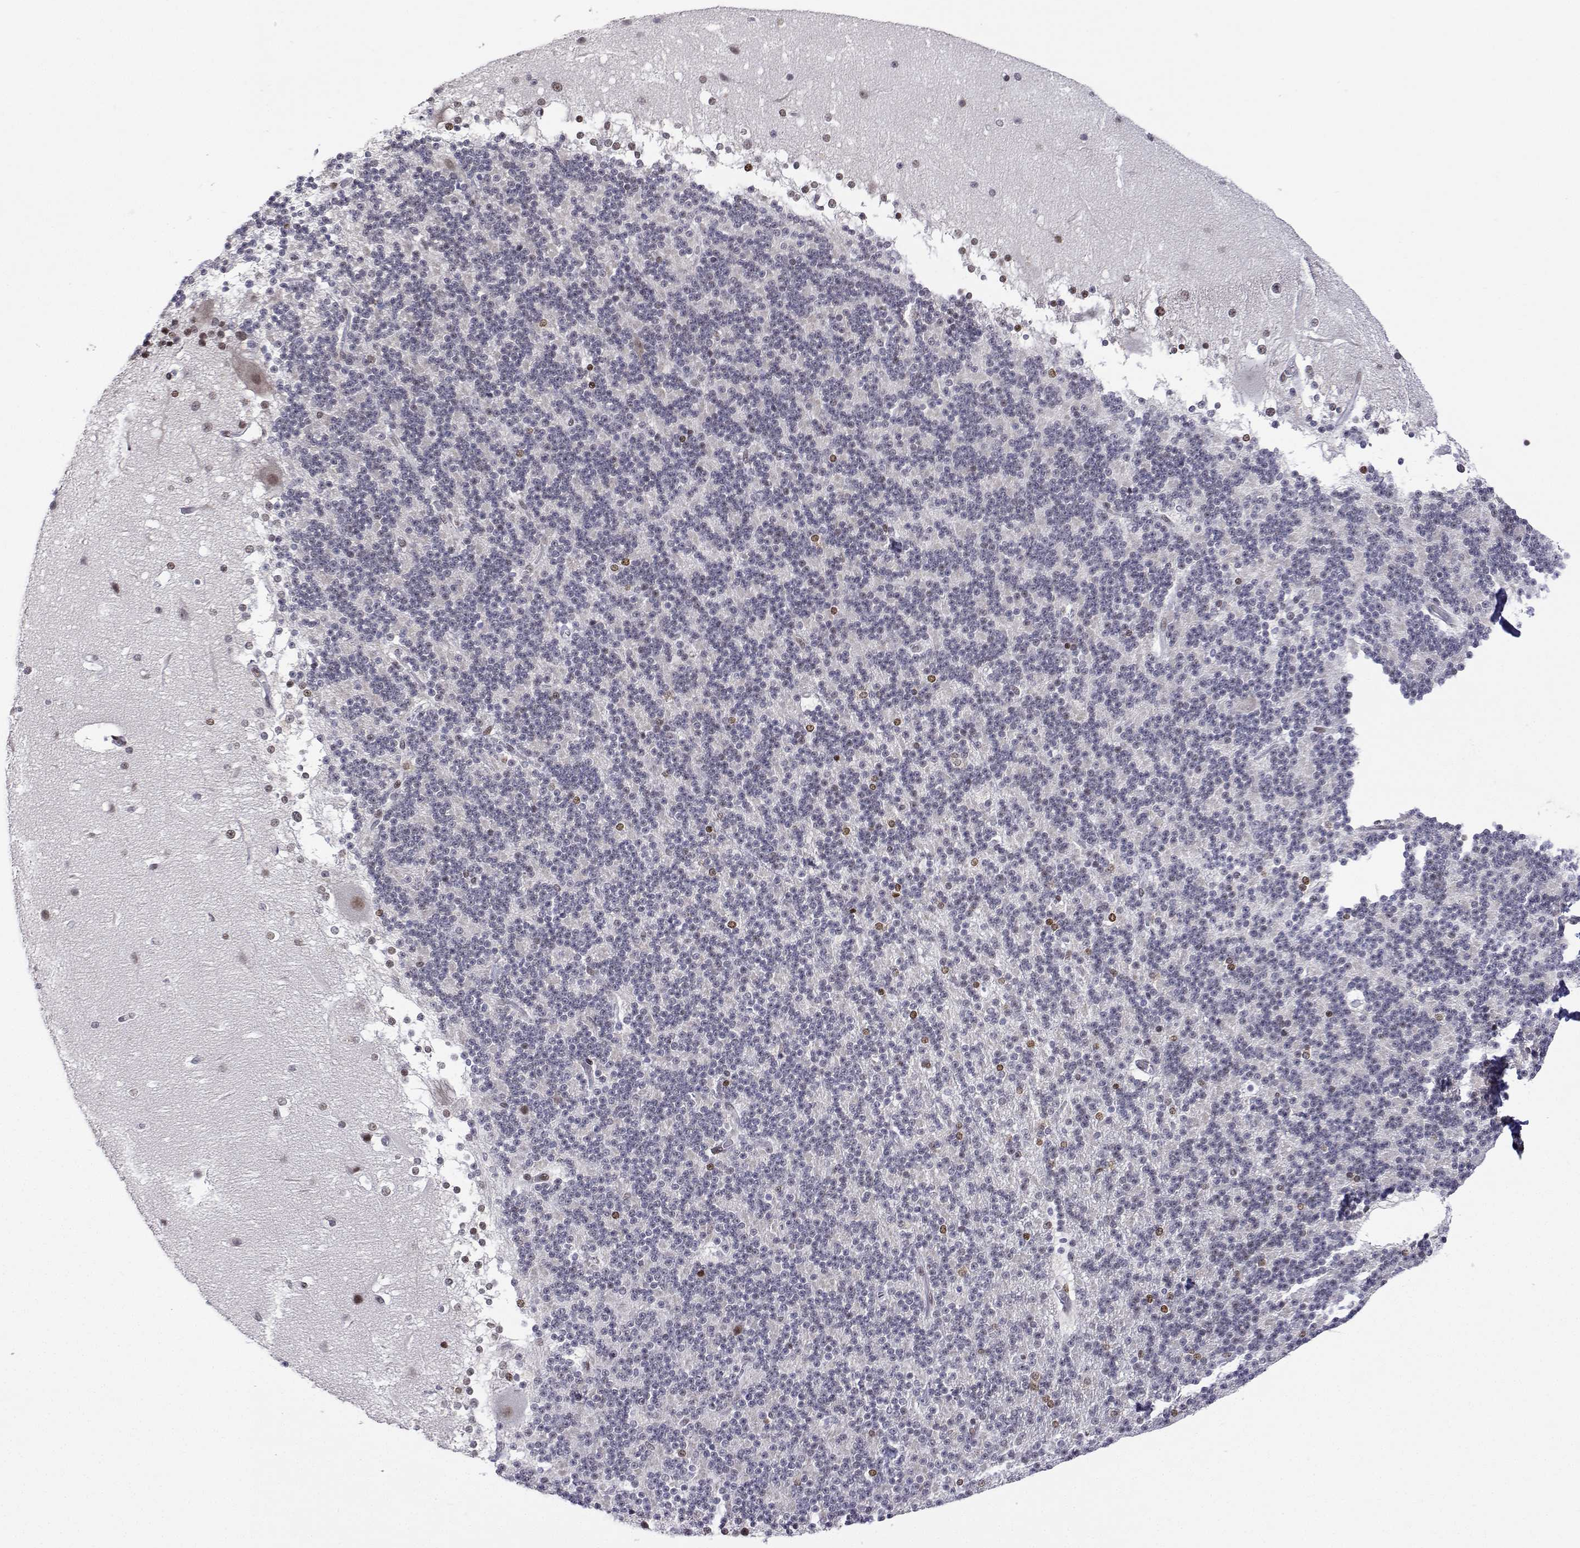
{"staining": {"intensity": "moderate", "quantity": "<25%", "location": "nuclear"}, "tissue": "cerebellum", "cell_type": "Cells in granular layer", "image_type": "normal", "snomed": [{"axis": "morphology", "description": "Normal tissue, NOS"}, {"axis": "topography", "description": "Cerebellum"}], "caption": "Cerebellum stained for a protein (brown) exhibits moderate nuclear positive positivity in approximately <25% of cells in granular layer.", "gene": "XPC", "patient": {"sex": "female", "age": 19}}